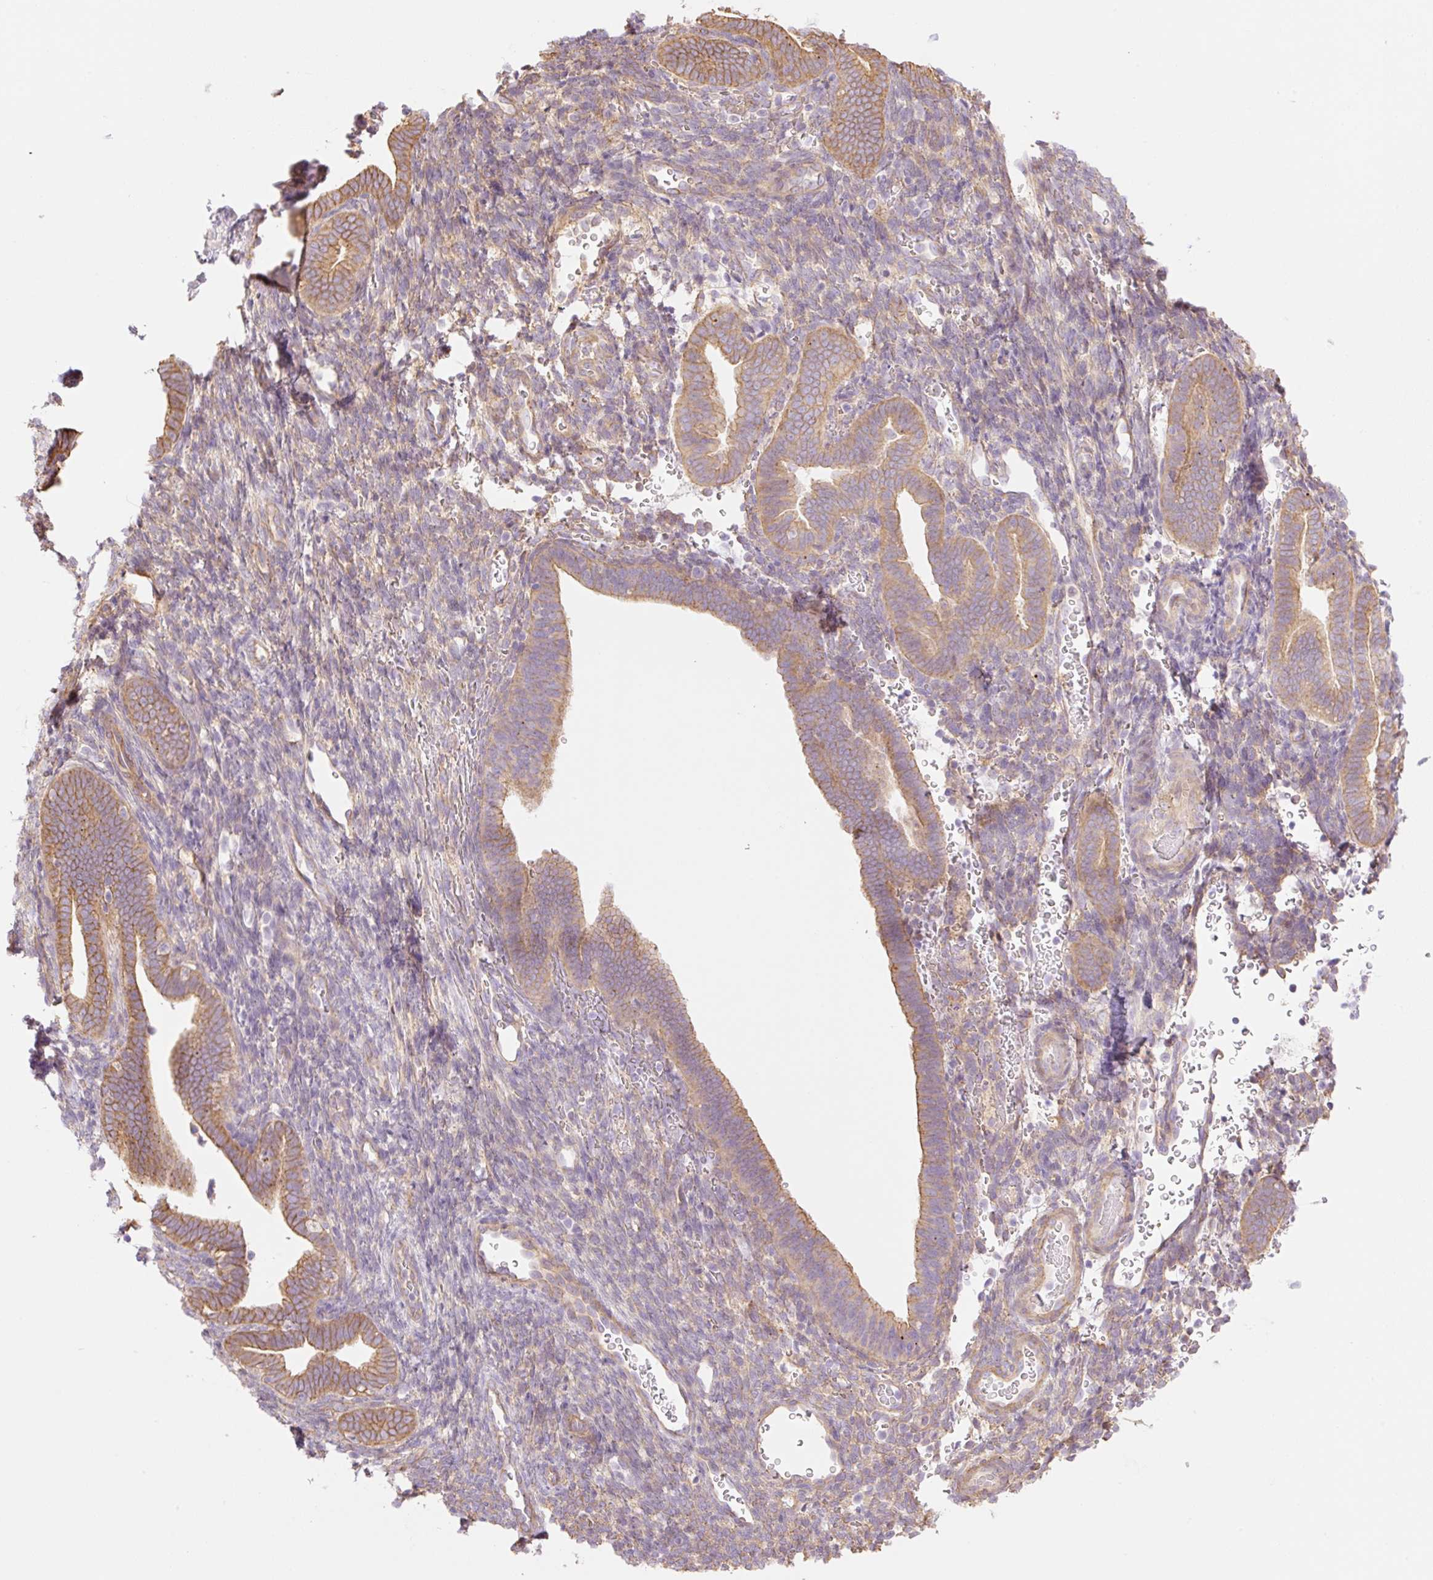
{"staining": {"intensity": "negative", "quantity": "none", "location": "none"}, "tissue": "endometrium", "cell_type": "Cells in endometrial stroma", "image_type": "normal", "snomed": [{"axis": "morphology", "description": "Normal tissue, NOS"}, {"axis": "topography", "description": "Endometrium"}], "caption": "Protein analysis of unremarkable endometrium shows no significant expression in cells in endometrial stroma.", "gene": "NLRP5", "patient": {"sex": "female", "age": 34}}